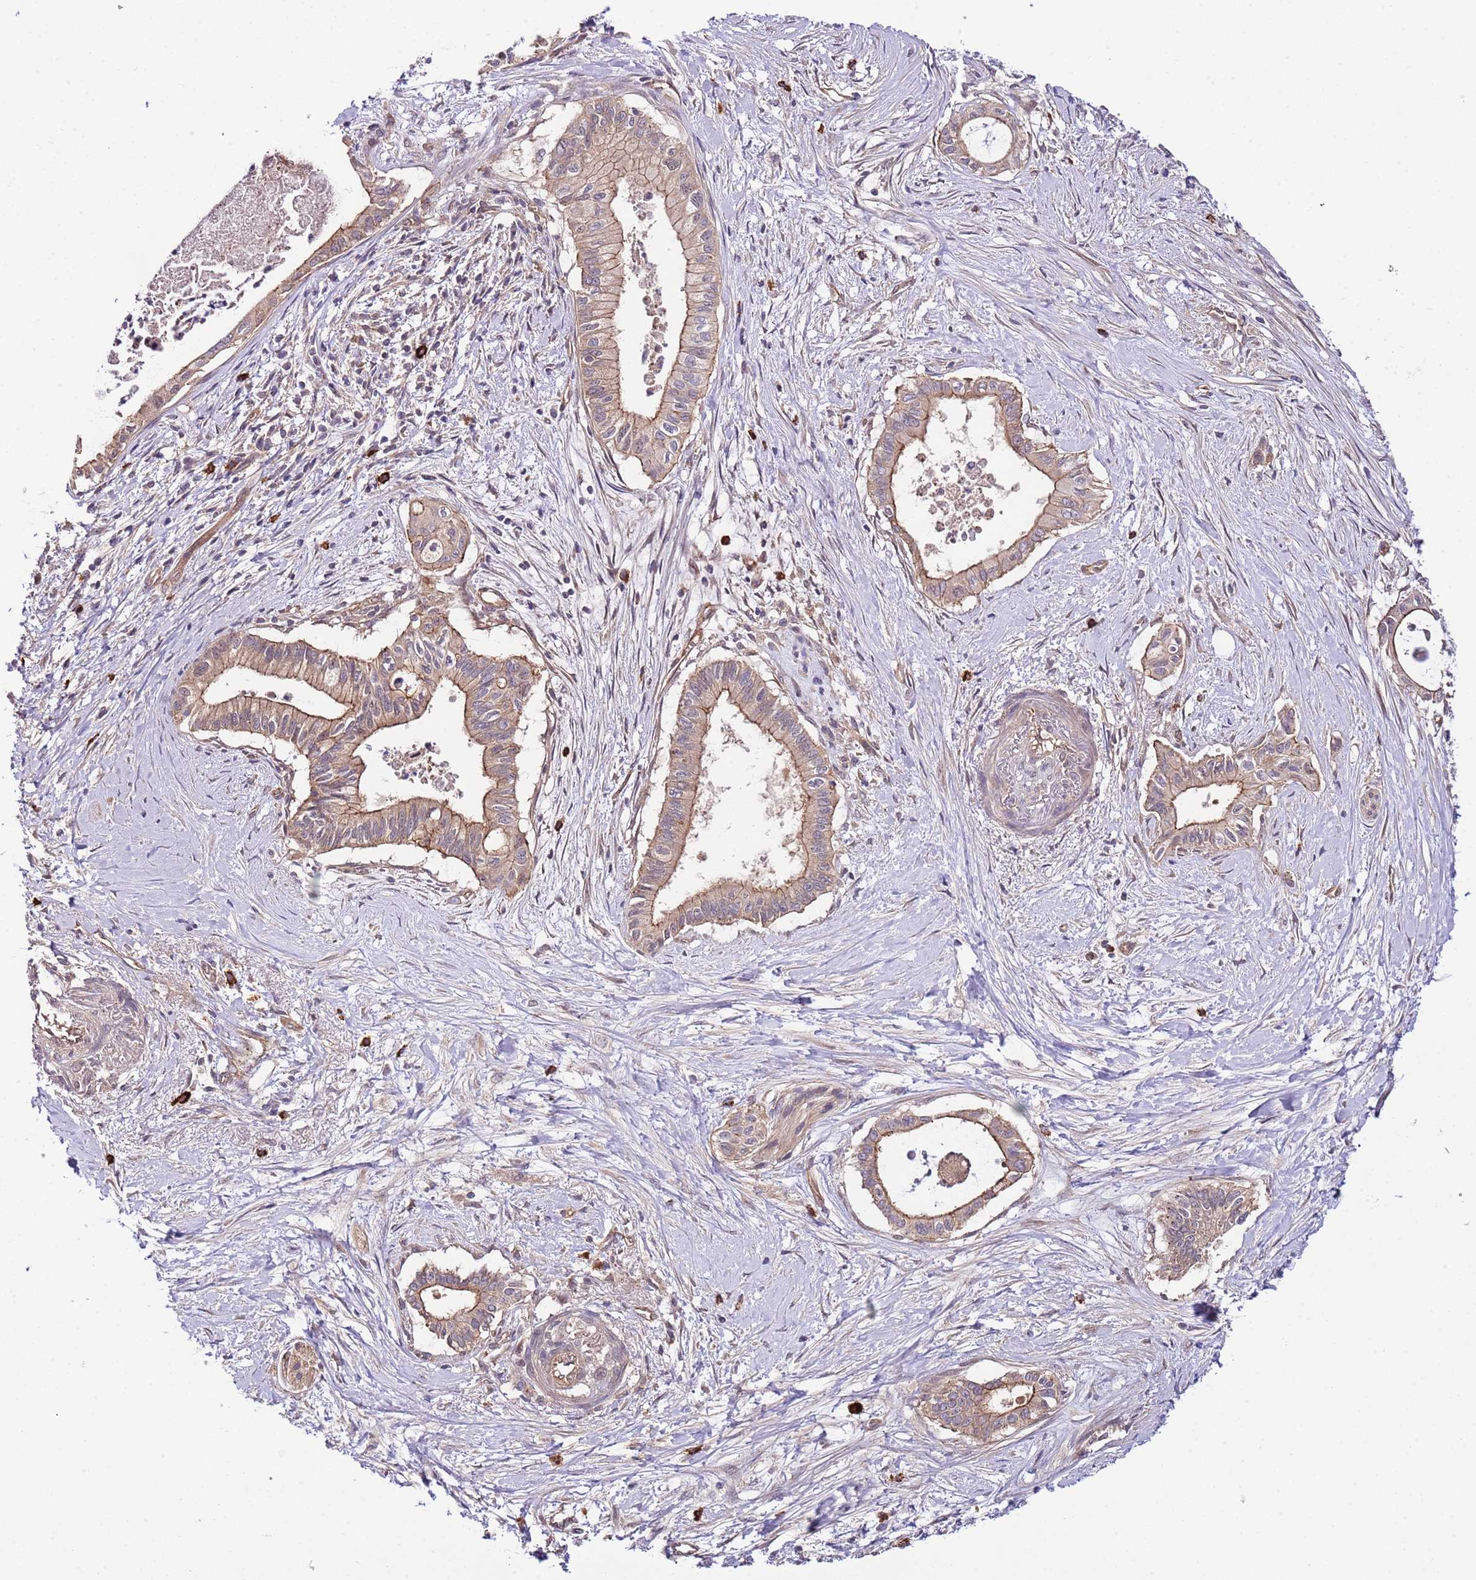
{"staining": {"intensity": "moderate", "quantity": ">75%", "location": "cytoplasmic/membranous"}, "tissue": "pancreatic cancer", "cell_type": "Tumor cells", "image_type": "cancer", "snomed": [{"axis": "morphology", "description": "Adenocarcinoma, NOS"}, {"axis": "topography", "description": "Pancreas"}], "caption": "This is a photomicrograph of immunohistochemistry staining of adenocarcinoma (pancreatic), which shows moderate staining in the cytoplasmic/membranous of tumor cells.", "gene": "DONSON", "patient": {"sex": "male", "age": 78}}